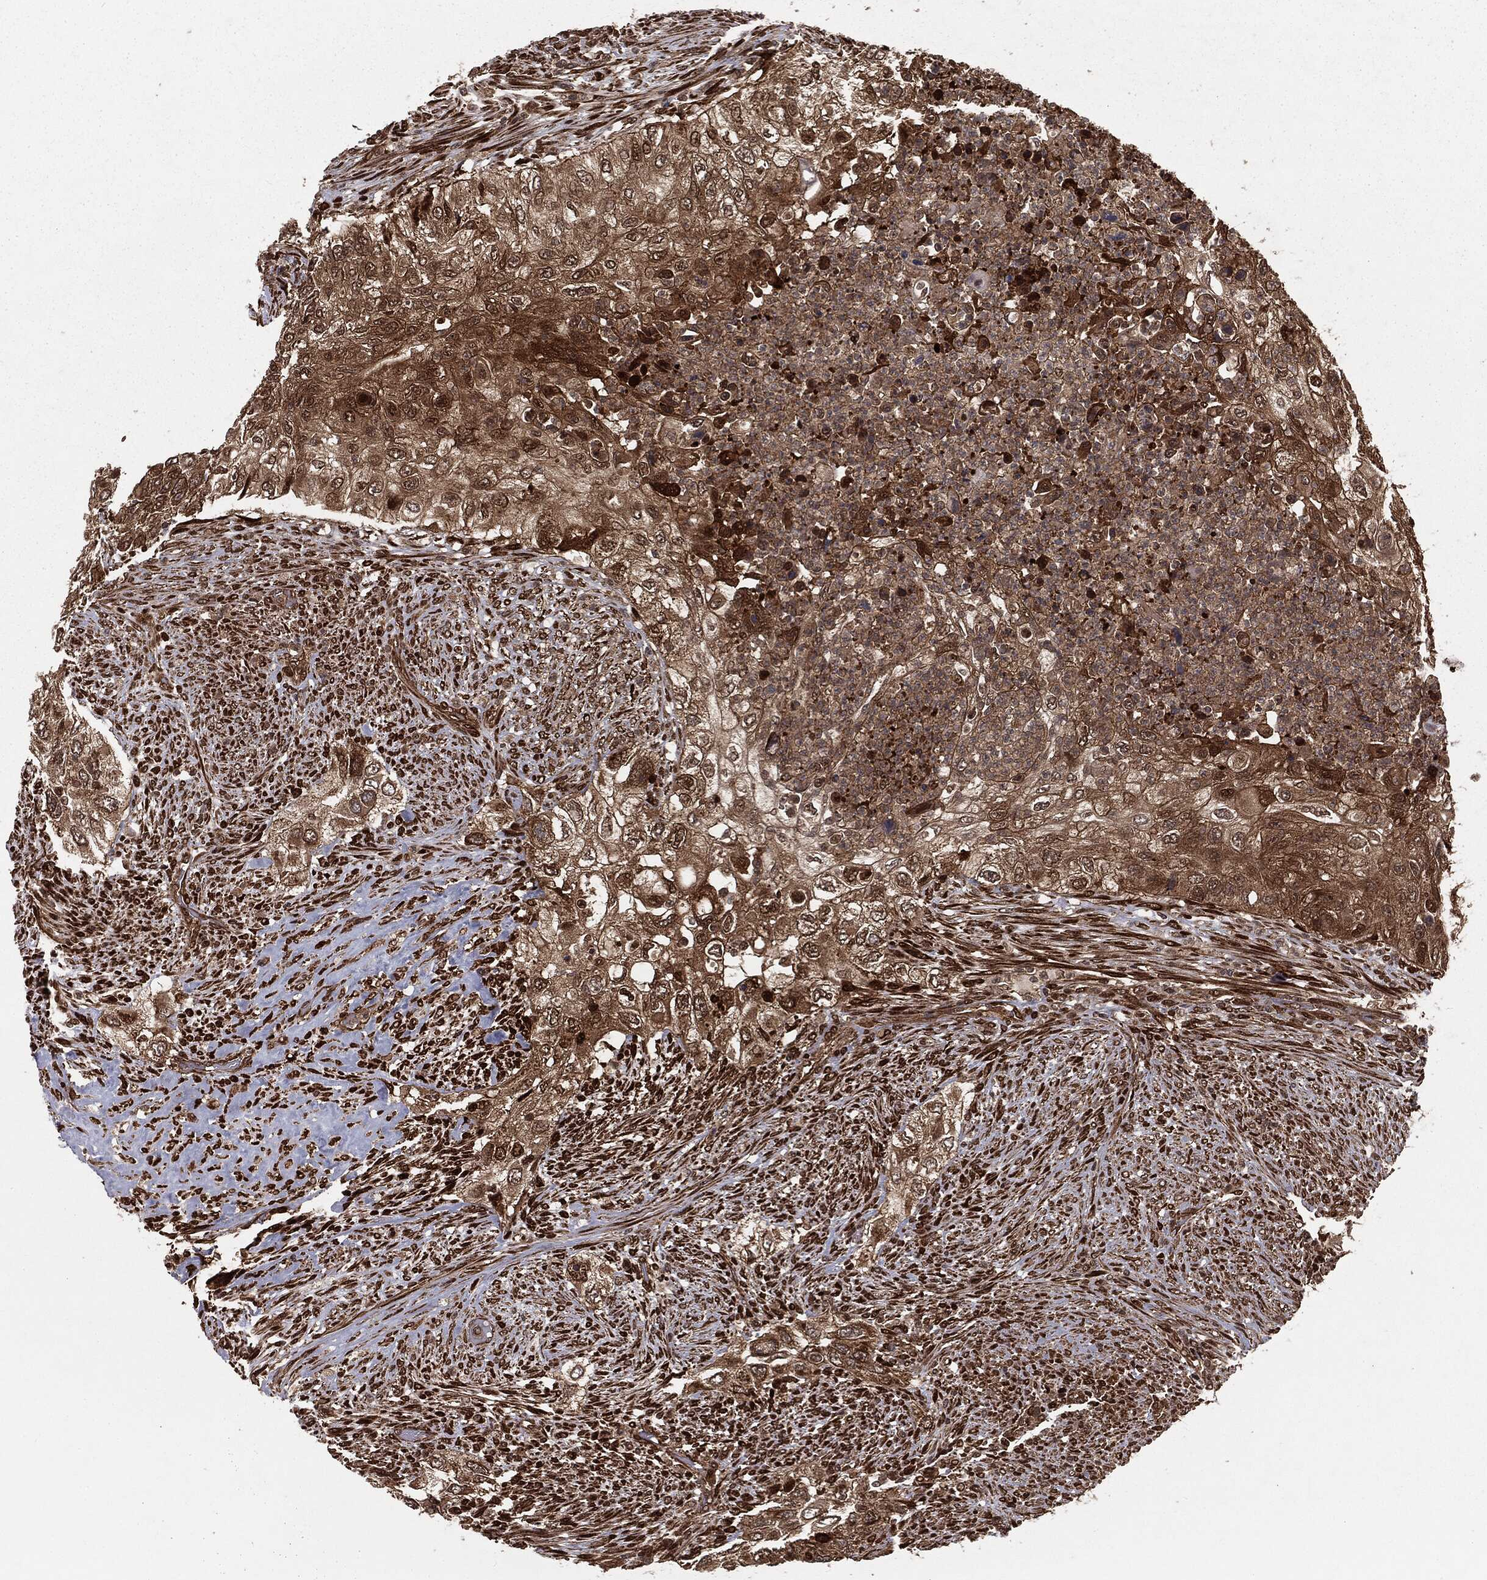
{"staining": {"intensity": "strong", "quantity": "<25%", "location": "cytoplasmic/membranous,nuclear"}, "tissue": "urothelial cancer", "cell_type": "Tumor cells", "image_type": "cancer", "snomed": [{"axis": "morphology", "description": "Urothelial carcinoma, High grade"}, {"axis": "topography", "description": "Urinary bladder"}], "caption": "Protein expression analysis of urothelial cancer reveals strong cytoplasmic/membranous and nuclear staining in approximately <25% of tumor cells.", "gene": "RANBP9", "patient": {"sex": "female", "age": 60}}